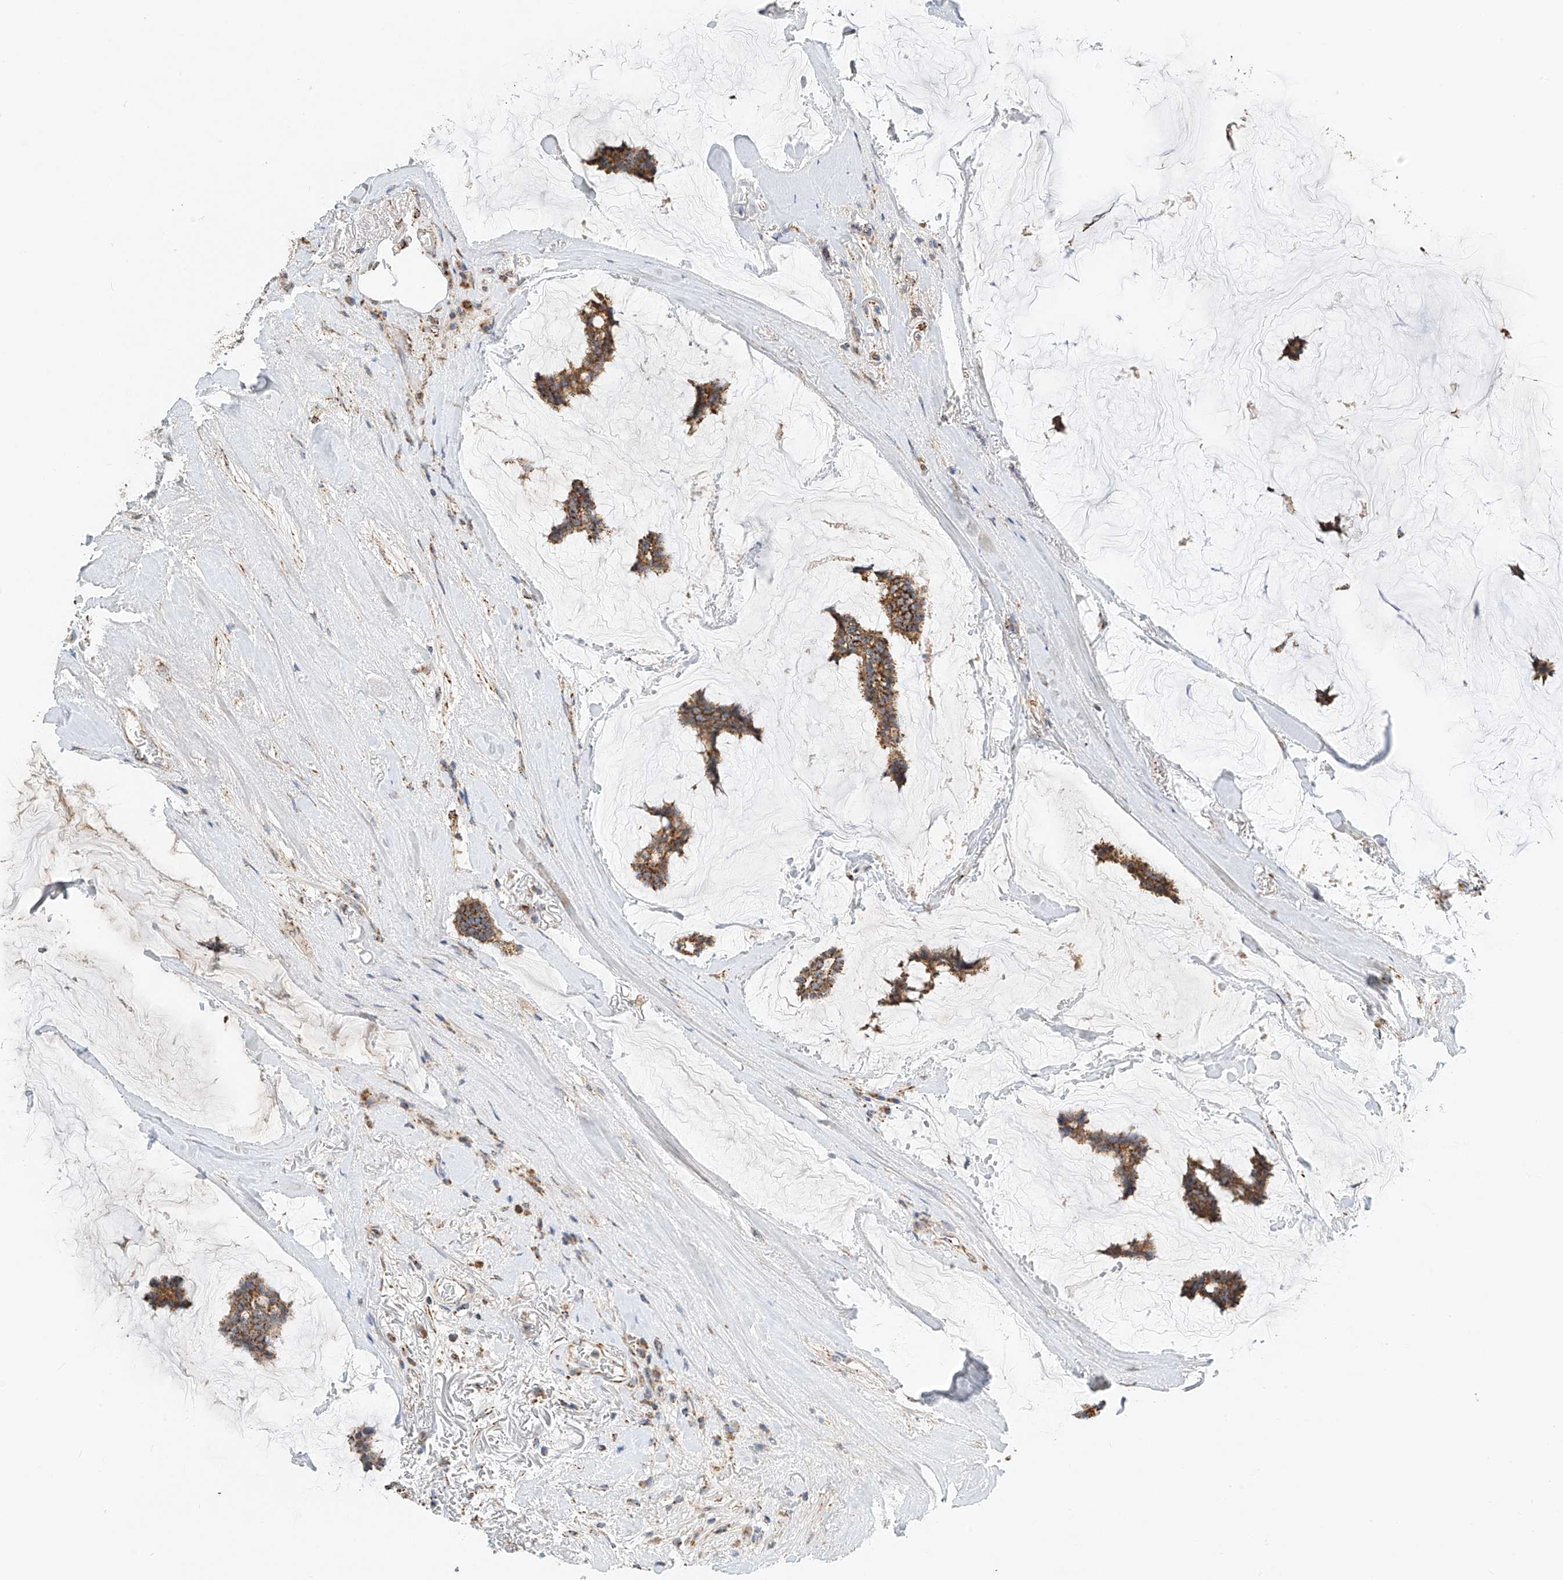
{"staining": {"intensity": "strong", "quantity": ">75%", "location": "cytoplasmic/membranous"}, "tissue": "breast cancer", "cell_type": "Tumor cells", "image_type": "cancer", "snomed": [{"axis": "morphology", "description": "Duct carcinoma"}, {"axis": "topography", "description": "Breast"}], "caption": "DAB immunohistochemical staining of breast cancer reveals strong cytoplasmic/membranous protein staining in approximately >75% of tumor cells.", "gene": "YIPF7", "patient": {"sex": "female", "age": 93}}